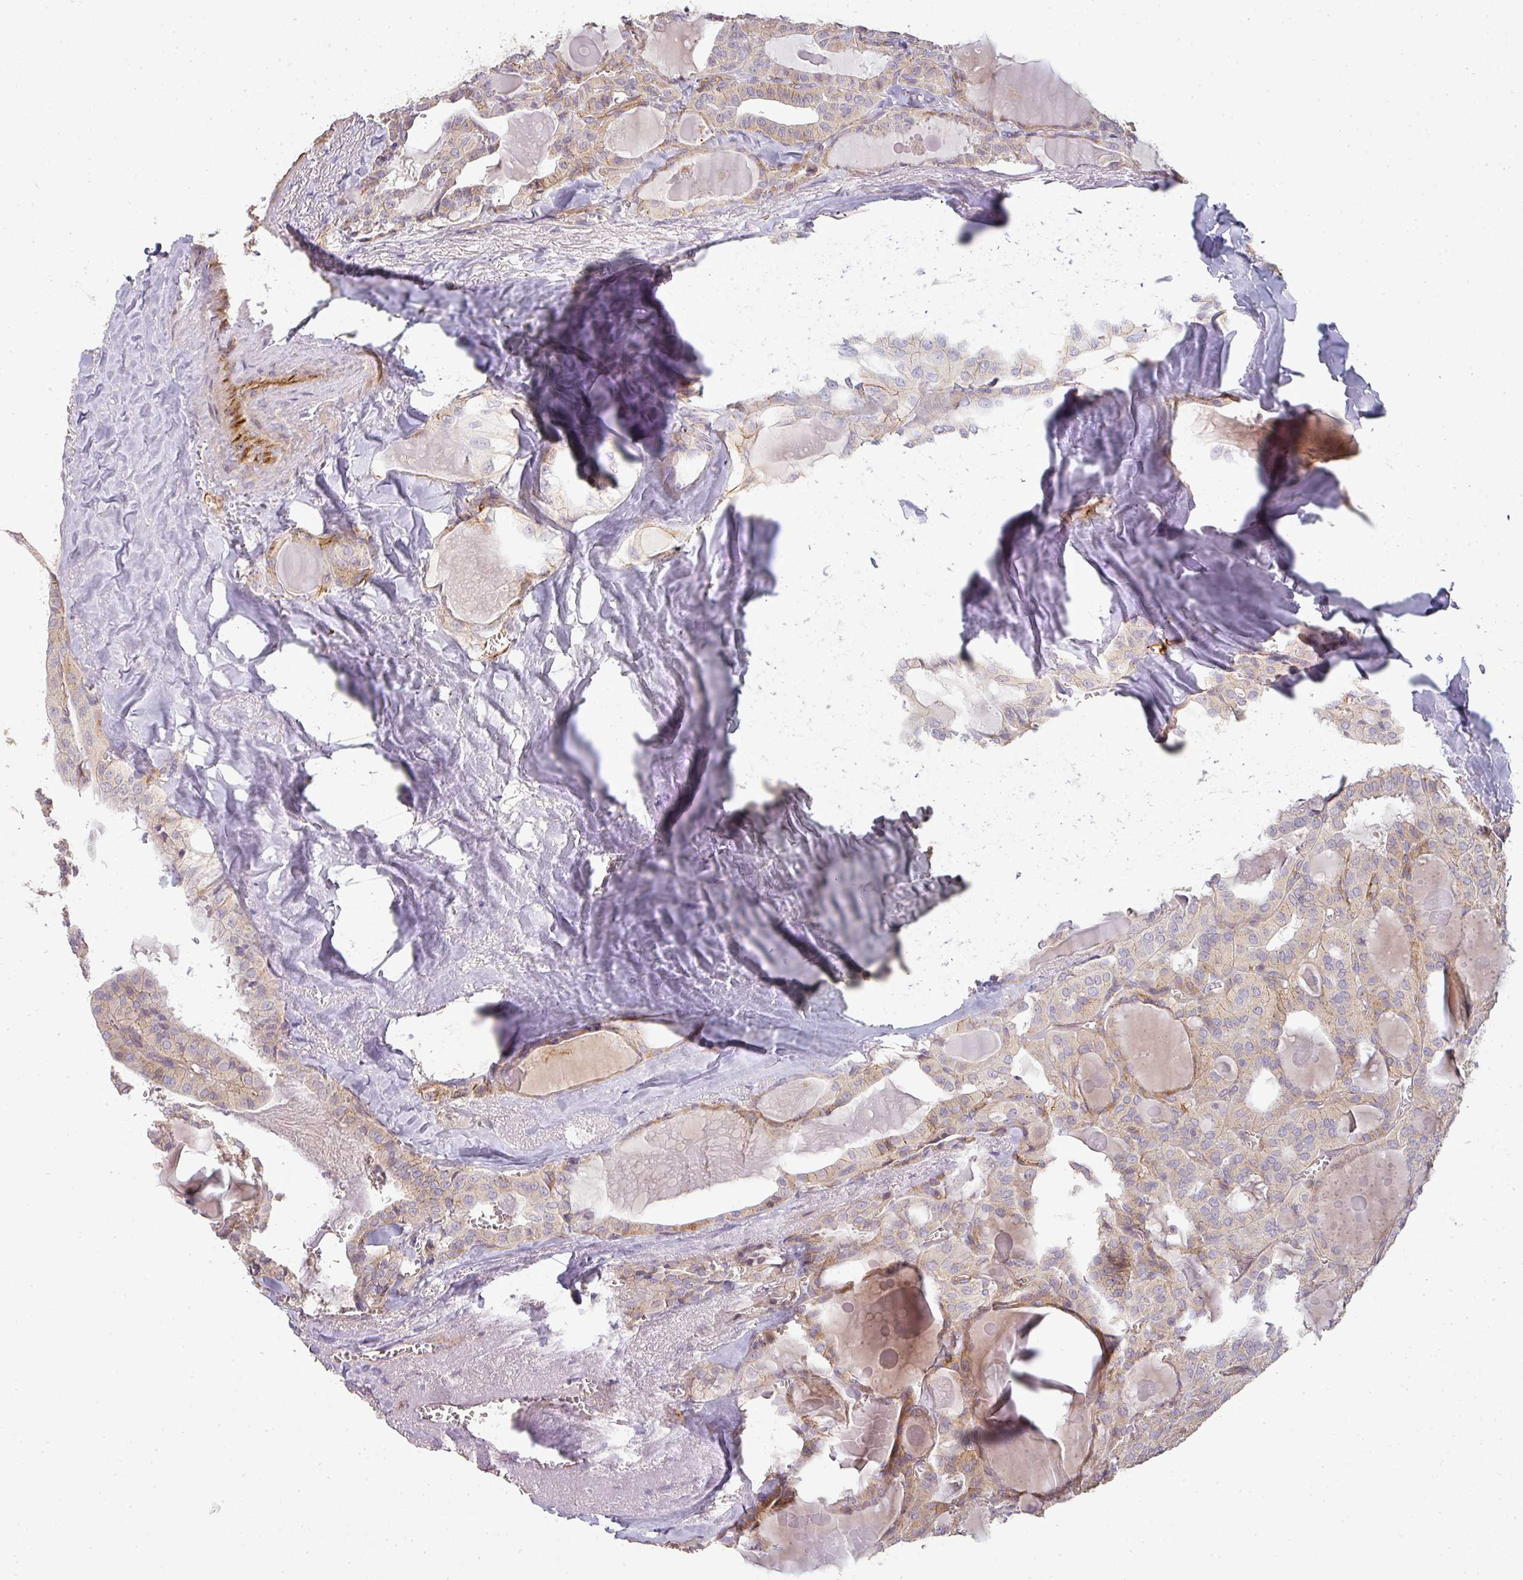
{"staining": {"intensity": "weak", "quantity": "<25%", "location": "cytoplasmic/membranous"}, "tissue": "thyroid cancer", "cell_type": "Tumor cells", "image_type": "cancer", "snomed": [{"axis": "morphology", "description": "Papillary adenocarcinoma, NOS"}, {"axis": "topography", "description": "Thyroid gland"}], "caption": "This micrograph is of thyroid cancer stained with IHC to label a protein in brown with the nuclei are counter-stained blue. There is no expression in tumor cells.", "gene": "PCDH1", "patient": {"sex": "male", "age": 52}}